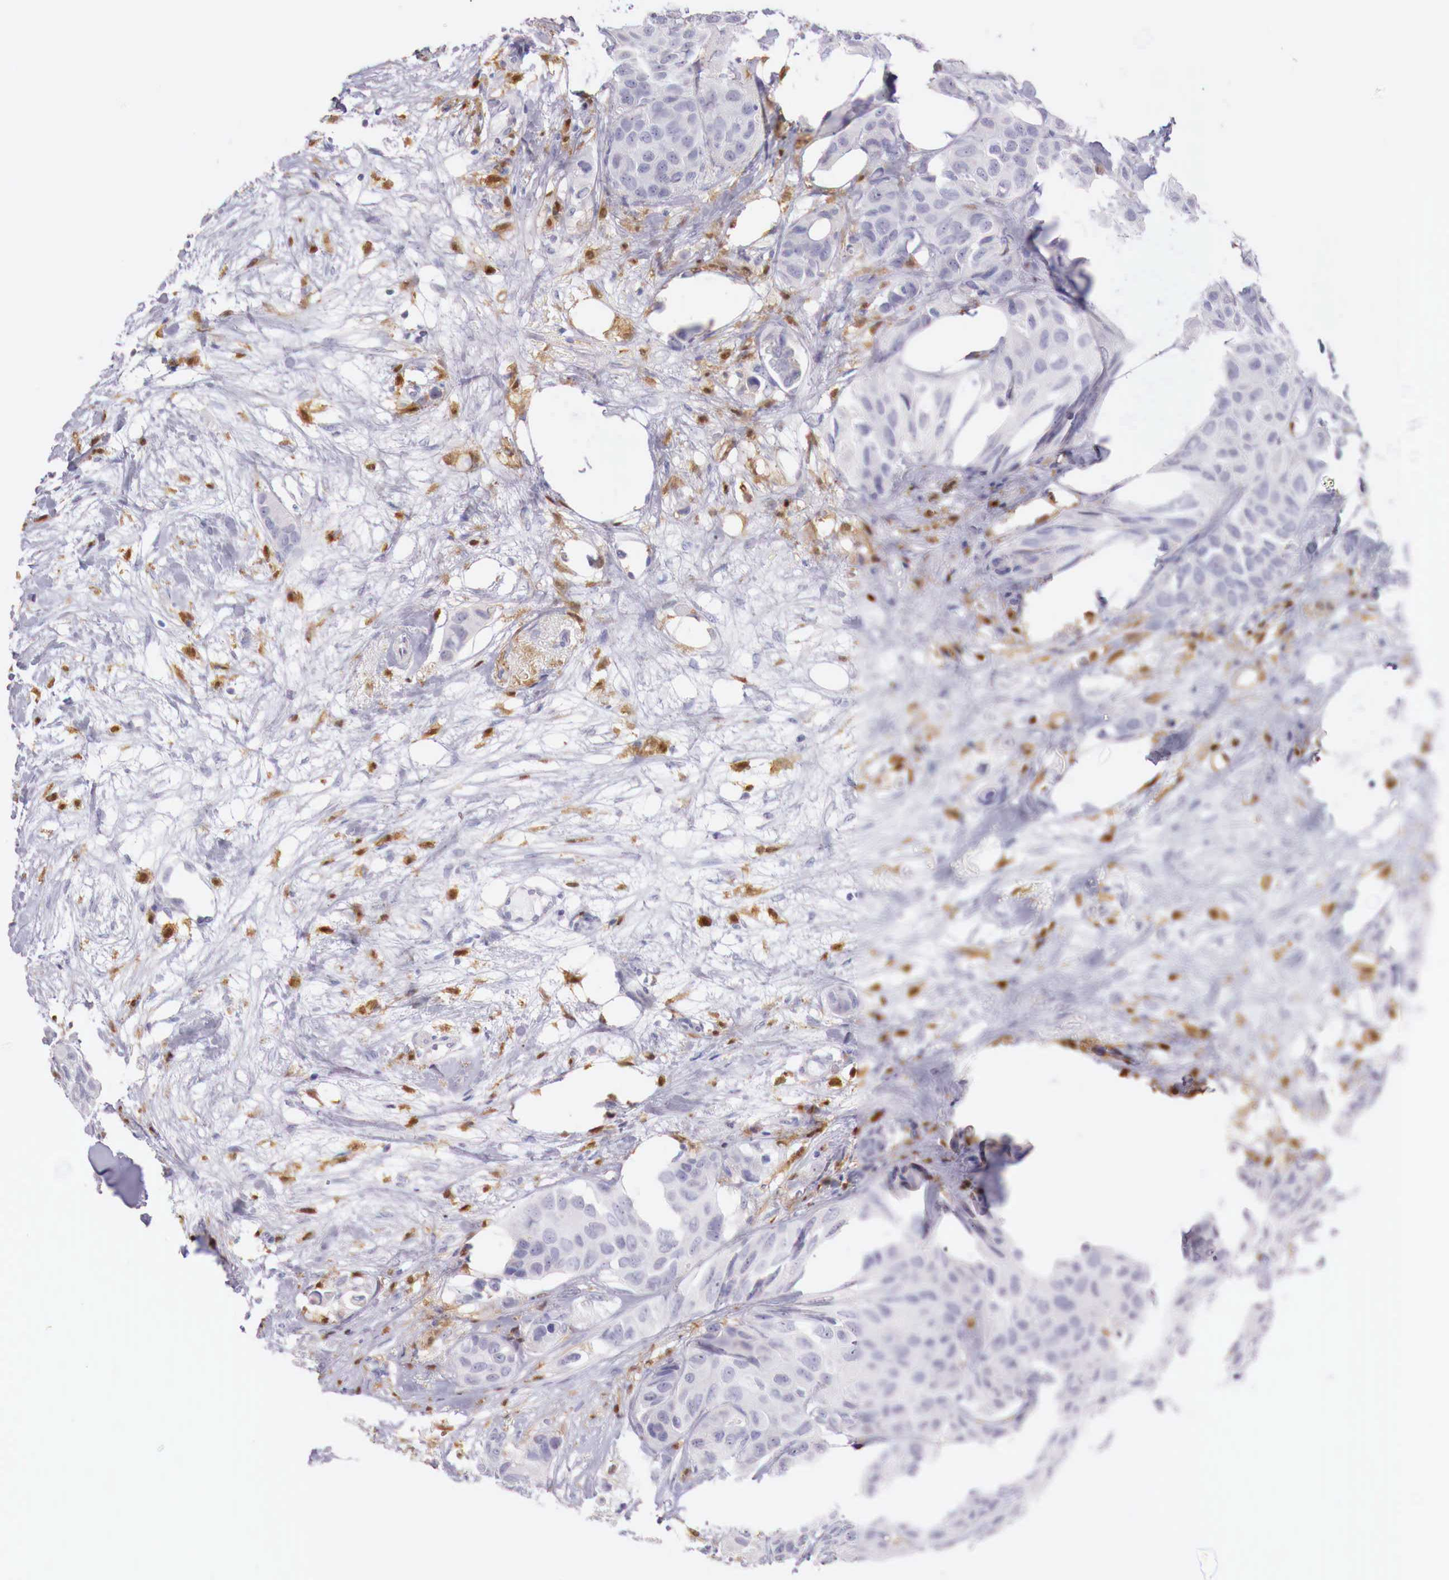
{"staining": {"intensity": "negative", "quantity": "none", "location": "none"}, "tissue": "breast cancer", "cell_type": "Tumor cells", "image_type": "cancer", "snomed": [{"axis": "morphology", "description": "Duct carcinoma"}, {"axis": "topography", "description": "Breast"}], "caption": "Breast cancer stained for a protein using immunohistochemistry (IHC) exhibits no expression tumor cells.", "gene": "RENBP", "patient": {"sex": "female", "age": 68}}